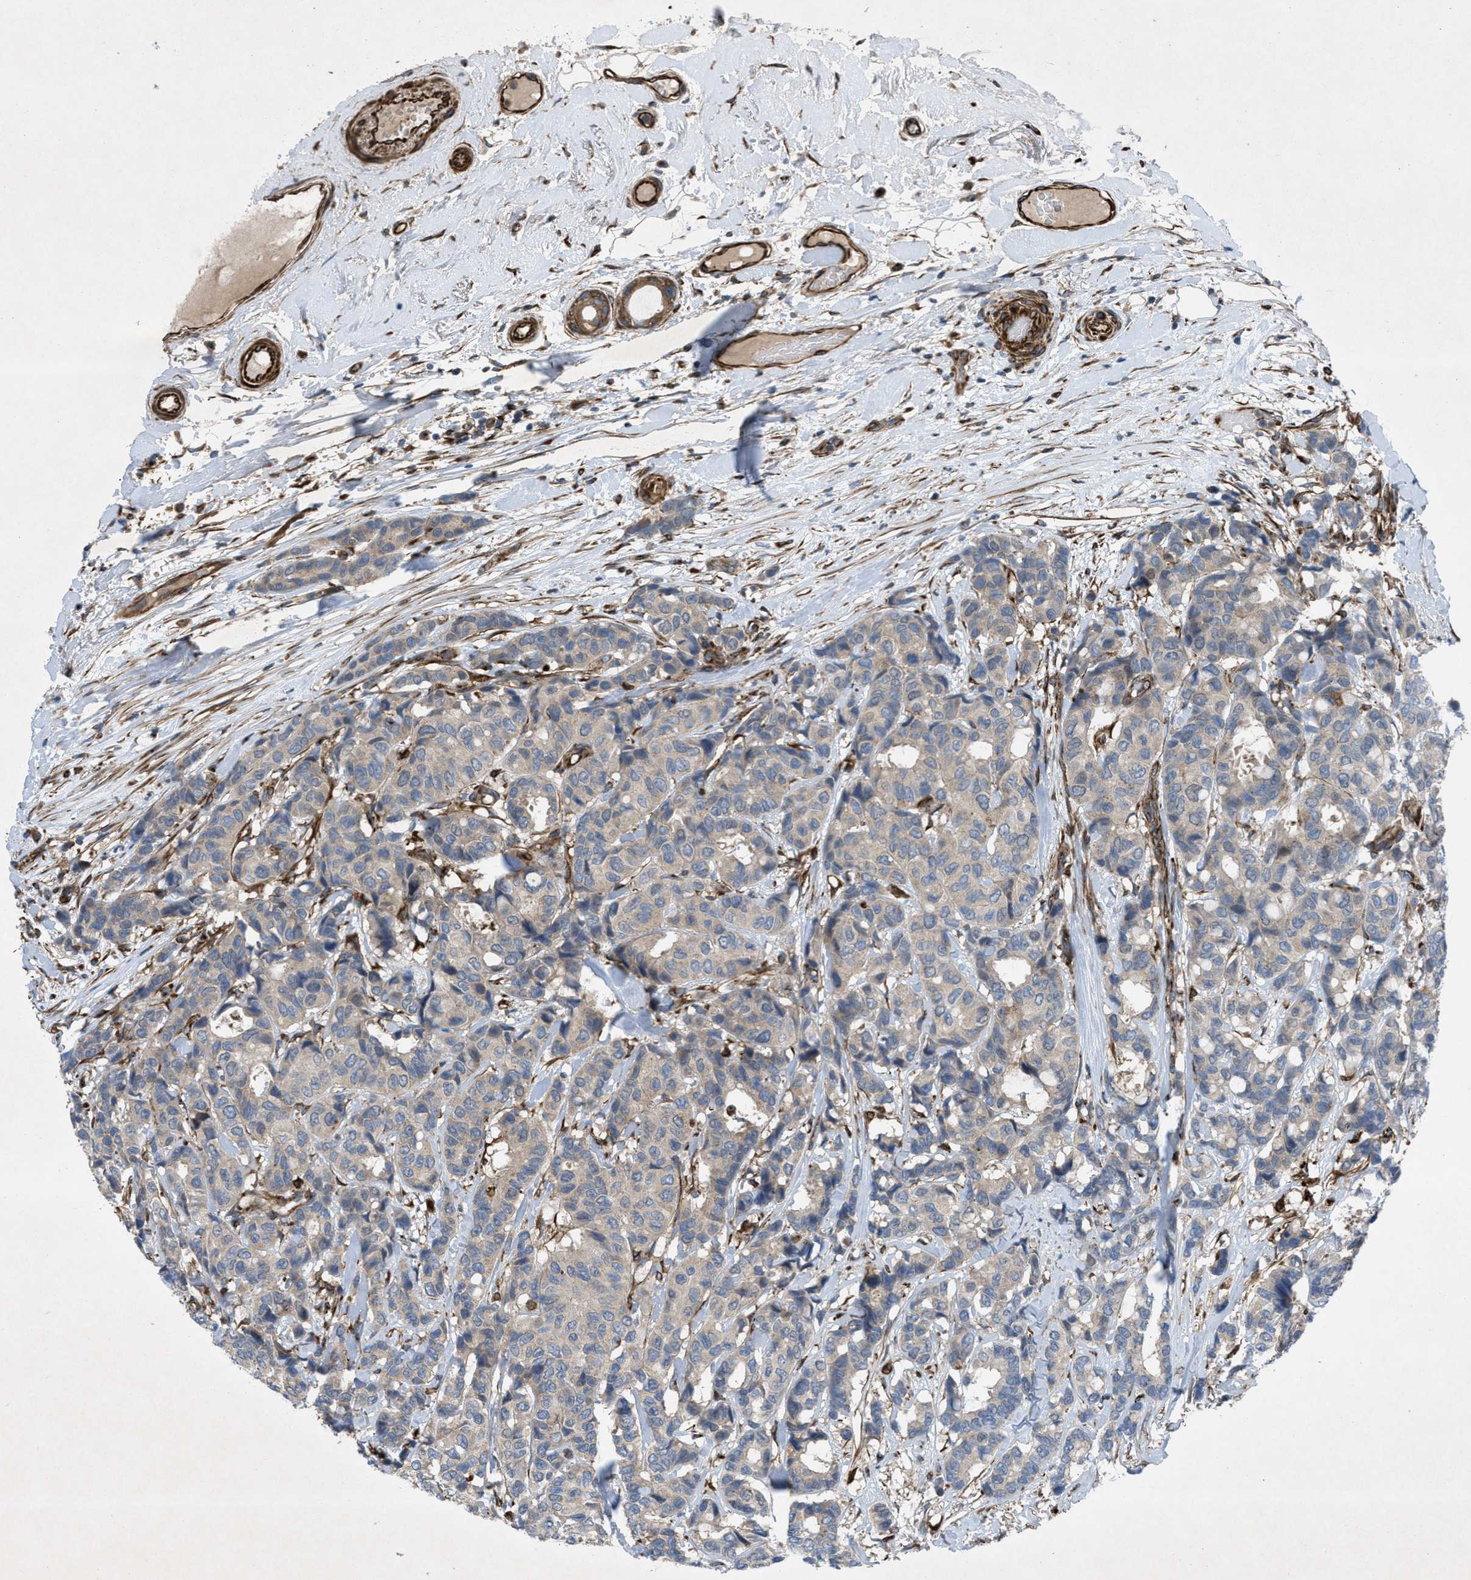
{"staining": {"intensity": "weak", "quantity": "<25%", "location": "cytoplasmic/membranous"}, "tissue": "breast cancer", "cell_type": "Tumor cells", "image_type": "cancer", "snomed": [{"axis": "morphology", "description": "Duct carcinoma"}, {"axis": "topography", "description": "Breast"}], "caption": "A photomicrograph of breast invasive ductal carcinoma stained for a protein reveals no brown staining in tumor cells.", "gene": "SLC6A9", "patient": {"sex": "female", "age": 87}}